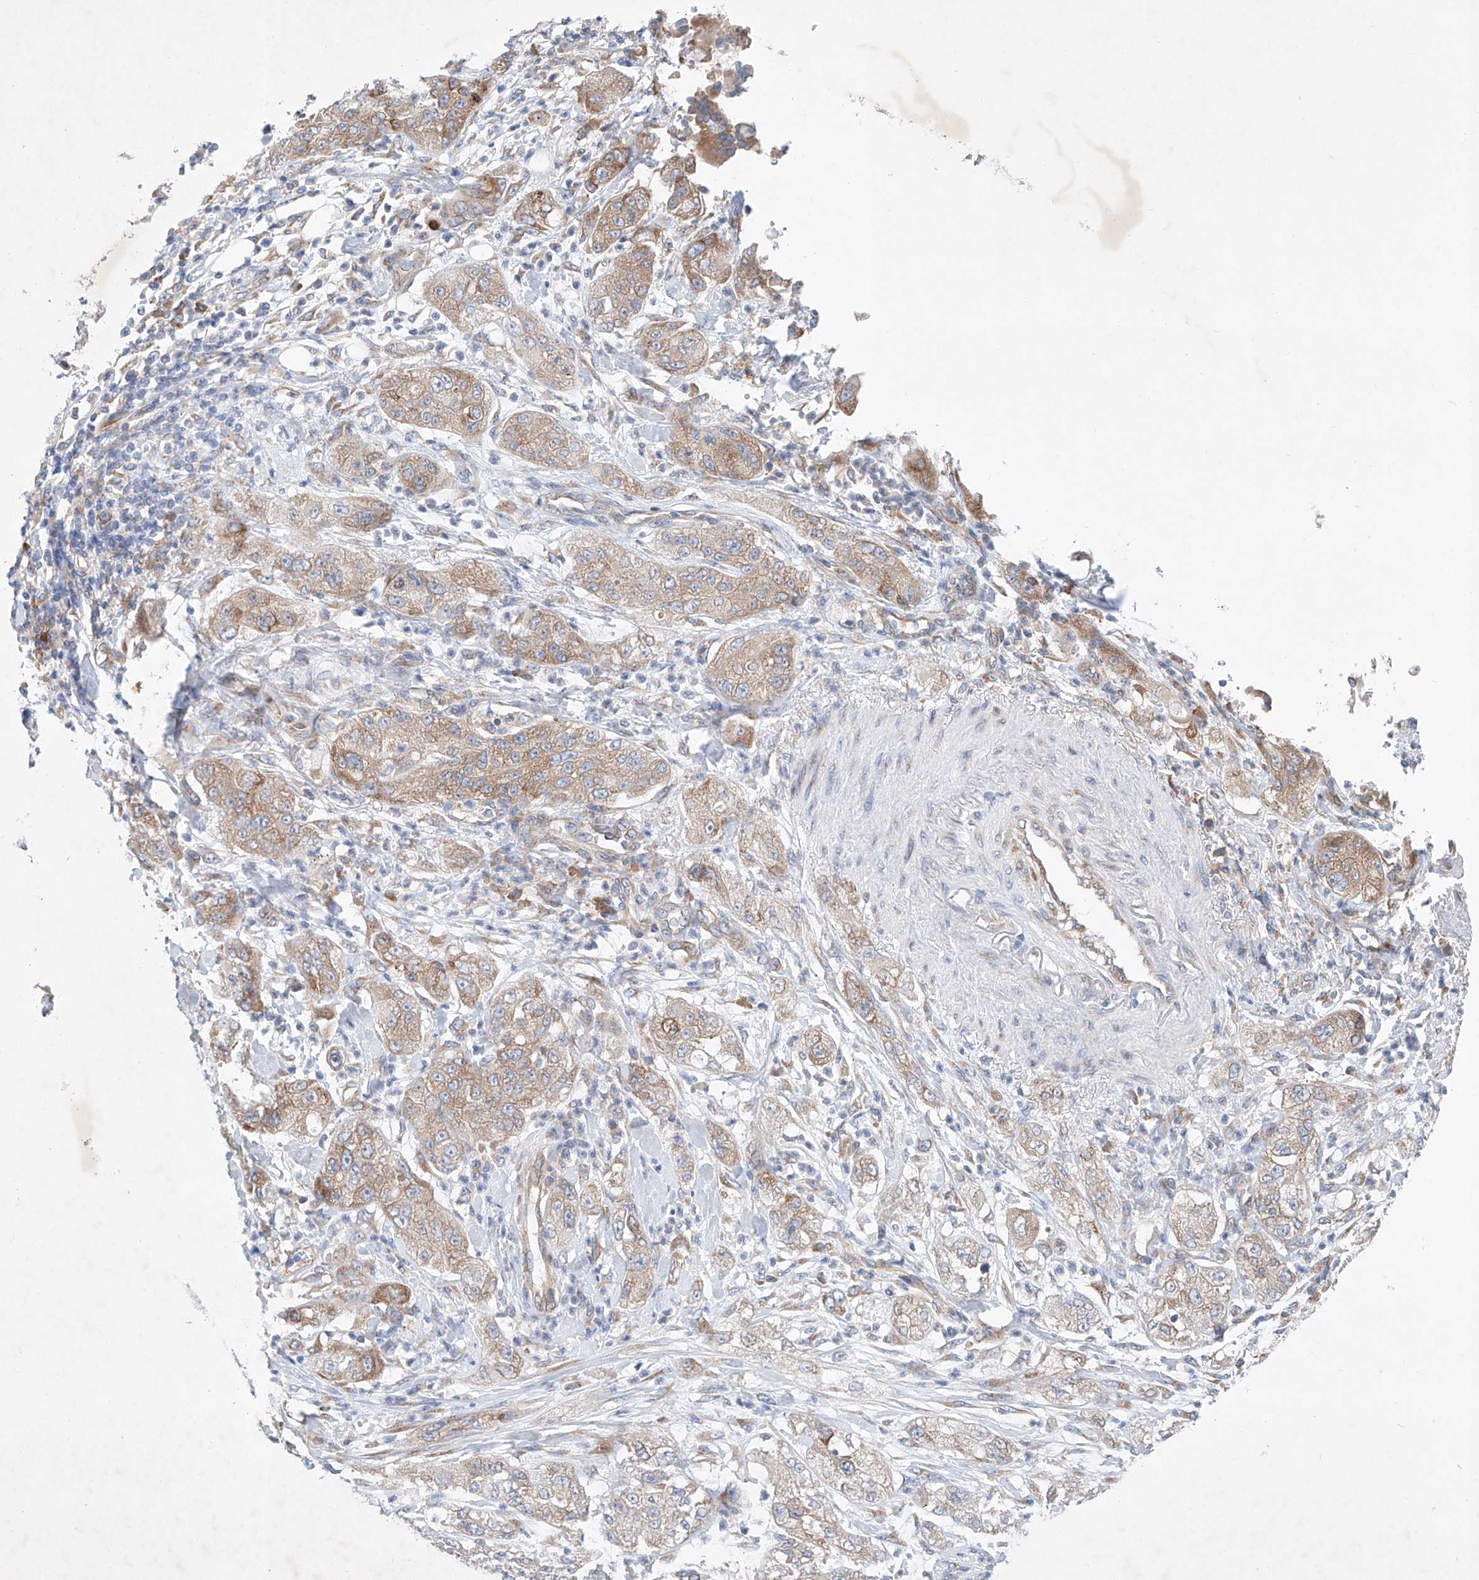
{"staining": {"intensity": "moderate", "quantity": "<25%", "location": "cytoplasmic/membranous"}, "tissue": "pancreatic cancer", "cell_type": "Tumor cells", "image_type": "cancer", "snomed": [{"axis": "morphology", "description": "Adenocarcinoma, NOS"}, {"axis": "topography", "description": "Pancreas"}], "caption": "Adenocarcinoma (pancreatic) stained with immunohistochemistry reveals moderate cytoplasmic/membranous expression in approximately <25% of tumor cells.", "gene": "FASTK", "patient": {"sex": "female", "age": 78}}